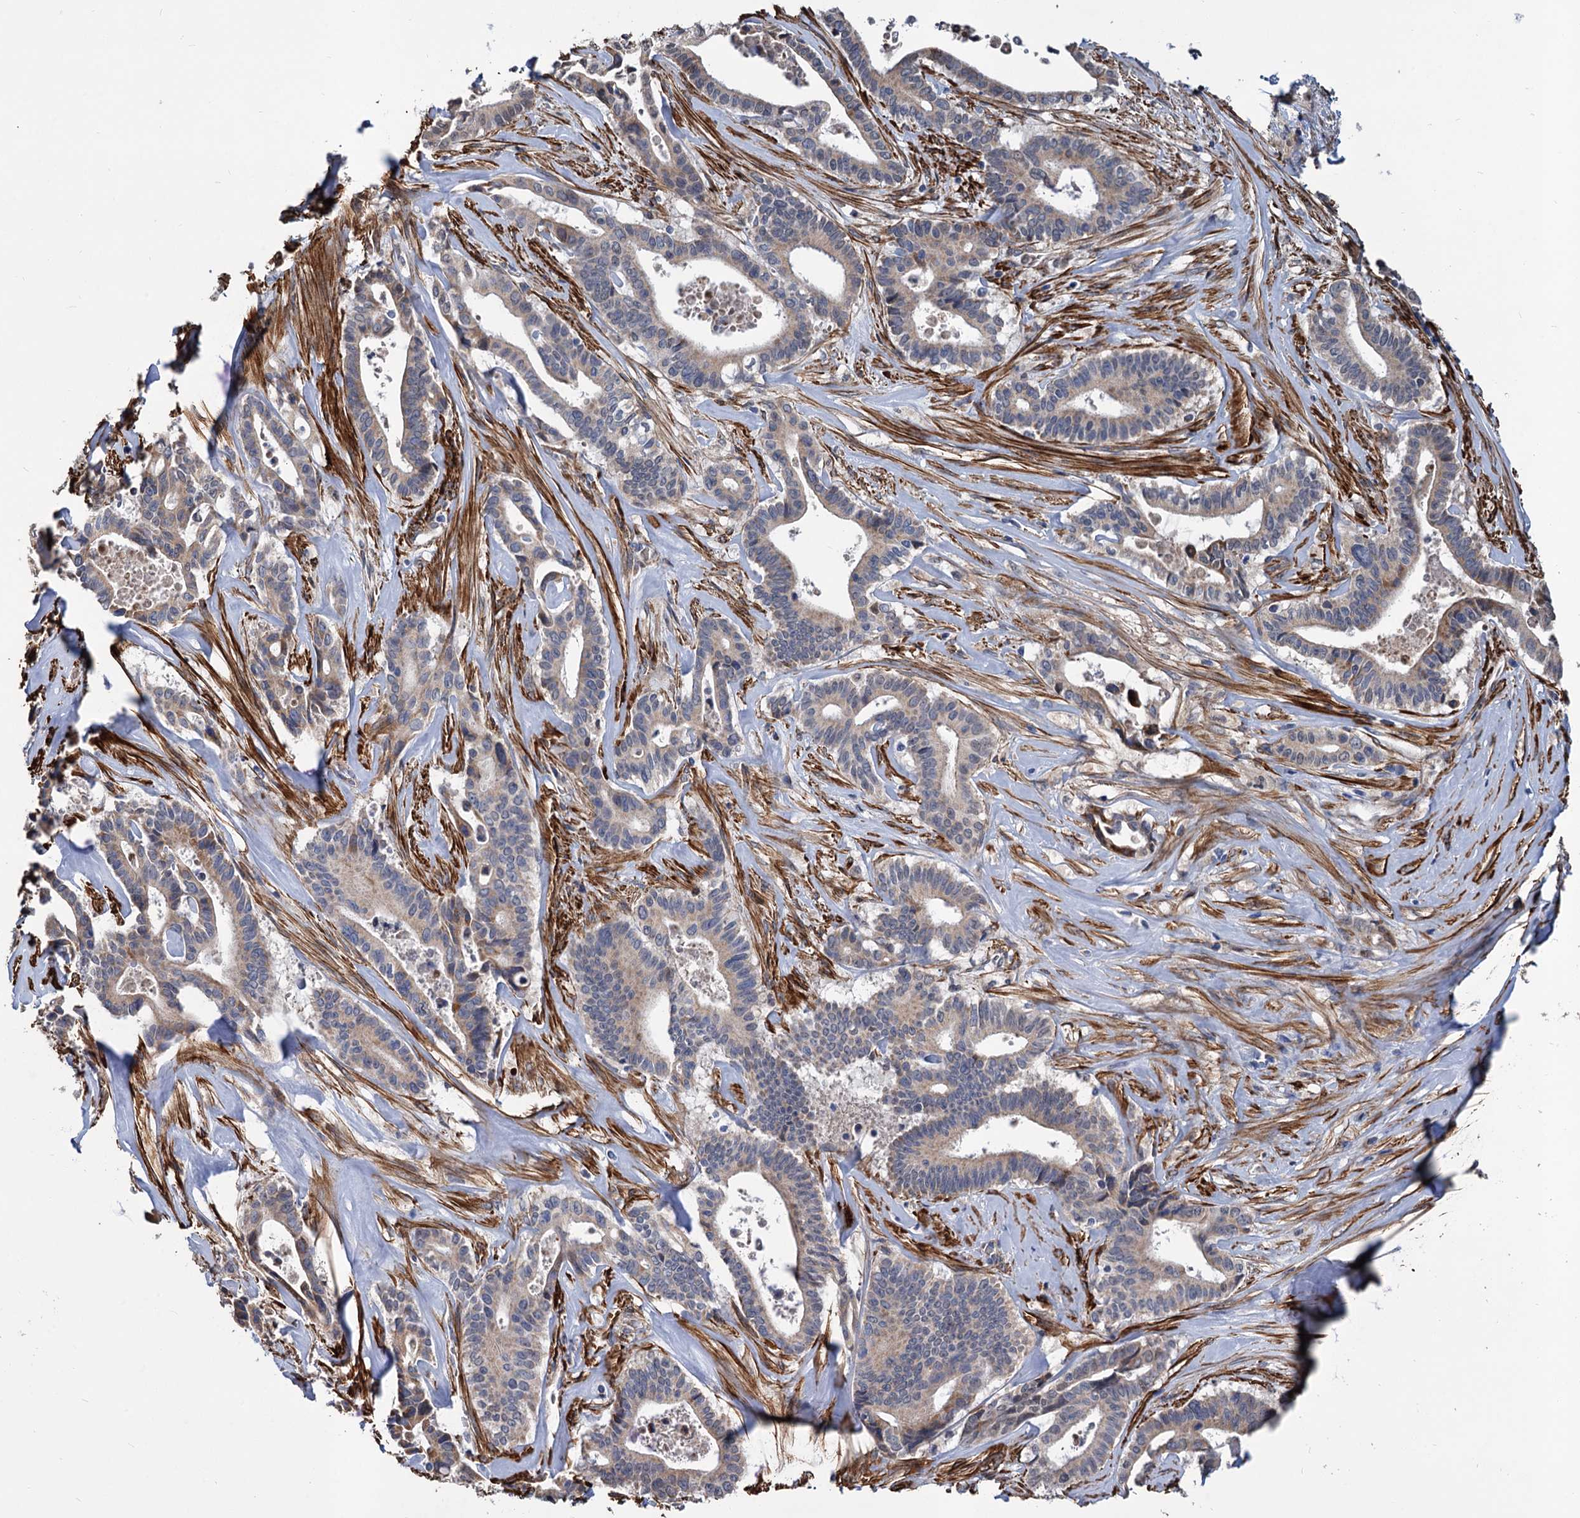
{"staining": {"intensity": "negative", "quantity": "none", "location": "none"}, "tissue": "pancreatic cancer", "cell_type": "Tumor cells", "image_type": "cancer", "snomed": [{"axis": "morphology", "description": "Adenocarcinoma, NOS"}, {"axis": "topography", "description": "Pancreas"}], "caption": "Tumor cells show no significant positivity in pancreatic adenocarcinoma.", "gene": "ALKBH7", "patient": {"sex": "female", "age": 77}}